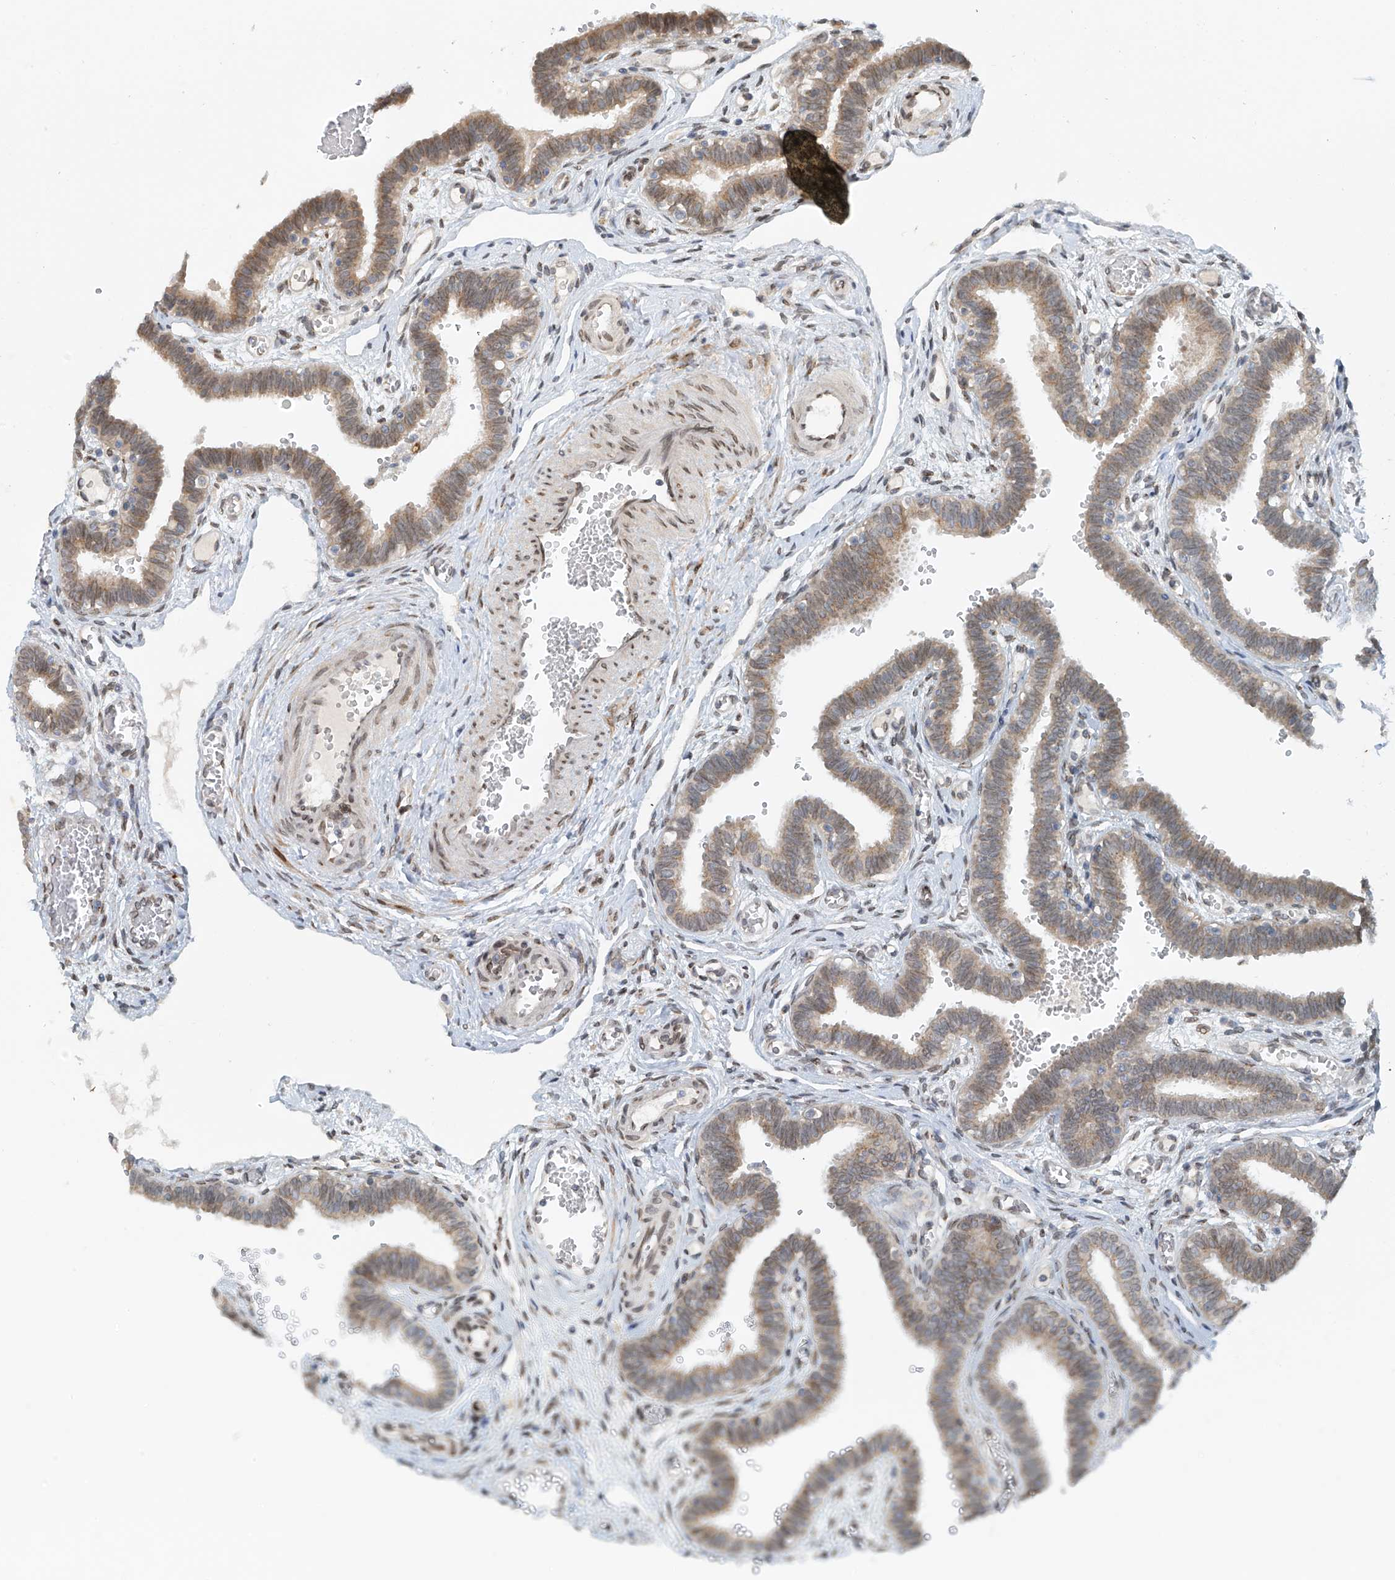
{"staining": {"intensity": "weak", "quantity": "25%-75%", "location": "cytoplasmic/membranous"}, "tissue": "fallopian tube", "cell_type": "Glandular cells", "image_type": "normal", "snomed": [{"axis": "morphology", "description": "Normal tissue, NOS"}, {"axis": "topography", "description": "Fallopian tube"}, {"axis": "topography", "description": "Placenta"}], "caption": "About 25%-75% of glandular cells in unremarkable fallopian tube reveal weak cytoplasmic/membranous protein staining as visualized by brown immunohistochemical staining.", "gene": "STARD9", "patient": {"sex": "female", "age": 32}}